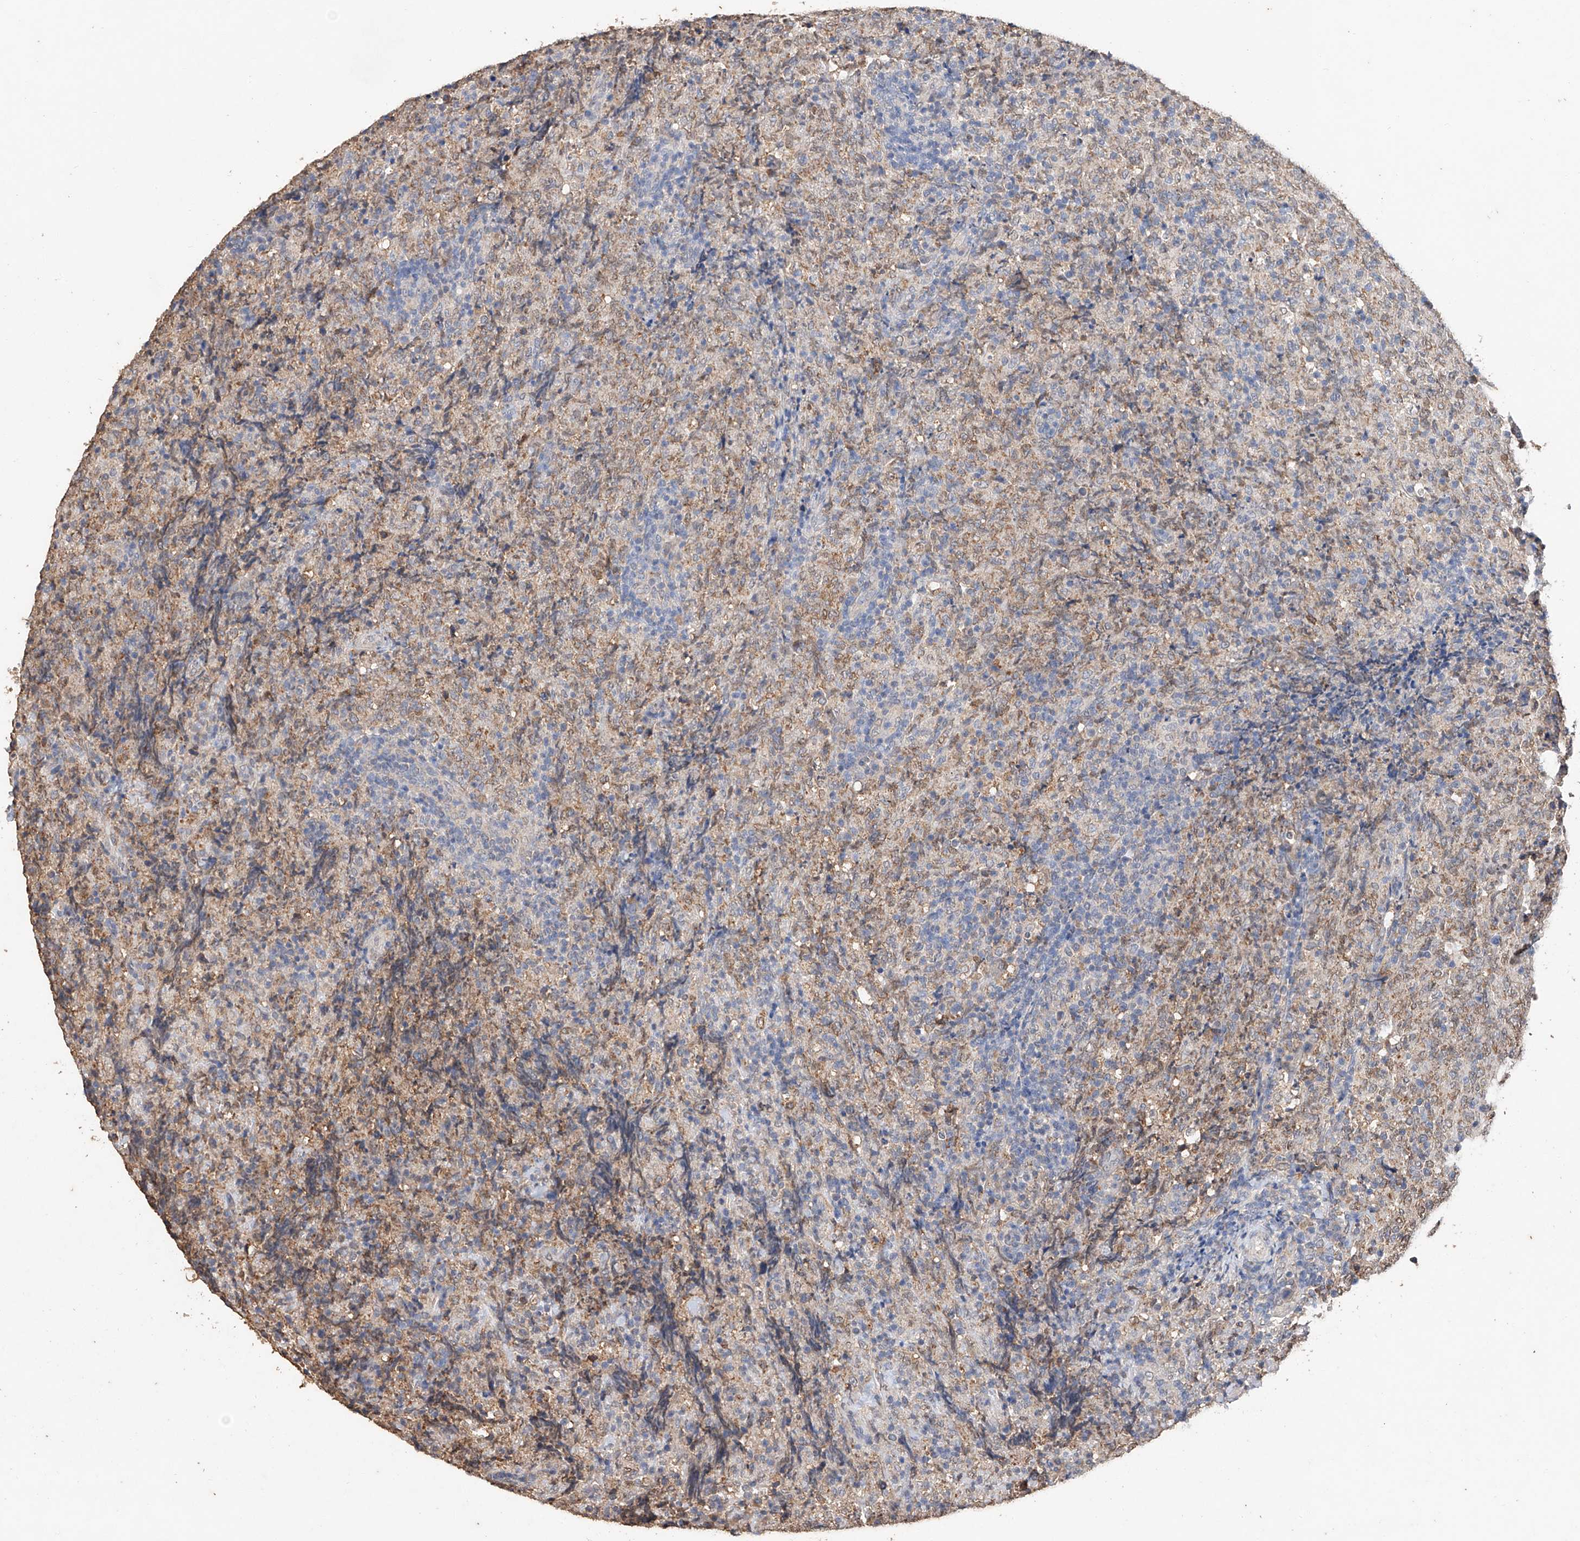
{"staining": {"intensity": "weak", "quantity": "25%-75%", "location": "cytoplasmic/membranous"}, "tissue": "lymphoma", "cell_type": "Tumor cells", "image_type": "cancer", "snomed": [{"axis": "morphology", "description": "Malignant lymphoma, non-Hodgkin's type, High grade"}, {"axis": "topography", "description": "Tonsil"}], "caption": "Protein staining of lymphoma tissue exhibits weak cytoplasmic/membranous expression in about 25%-75% of tumor cells.", "gene": "CERS4", "patient": {"sex": "female", "age": 36}}